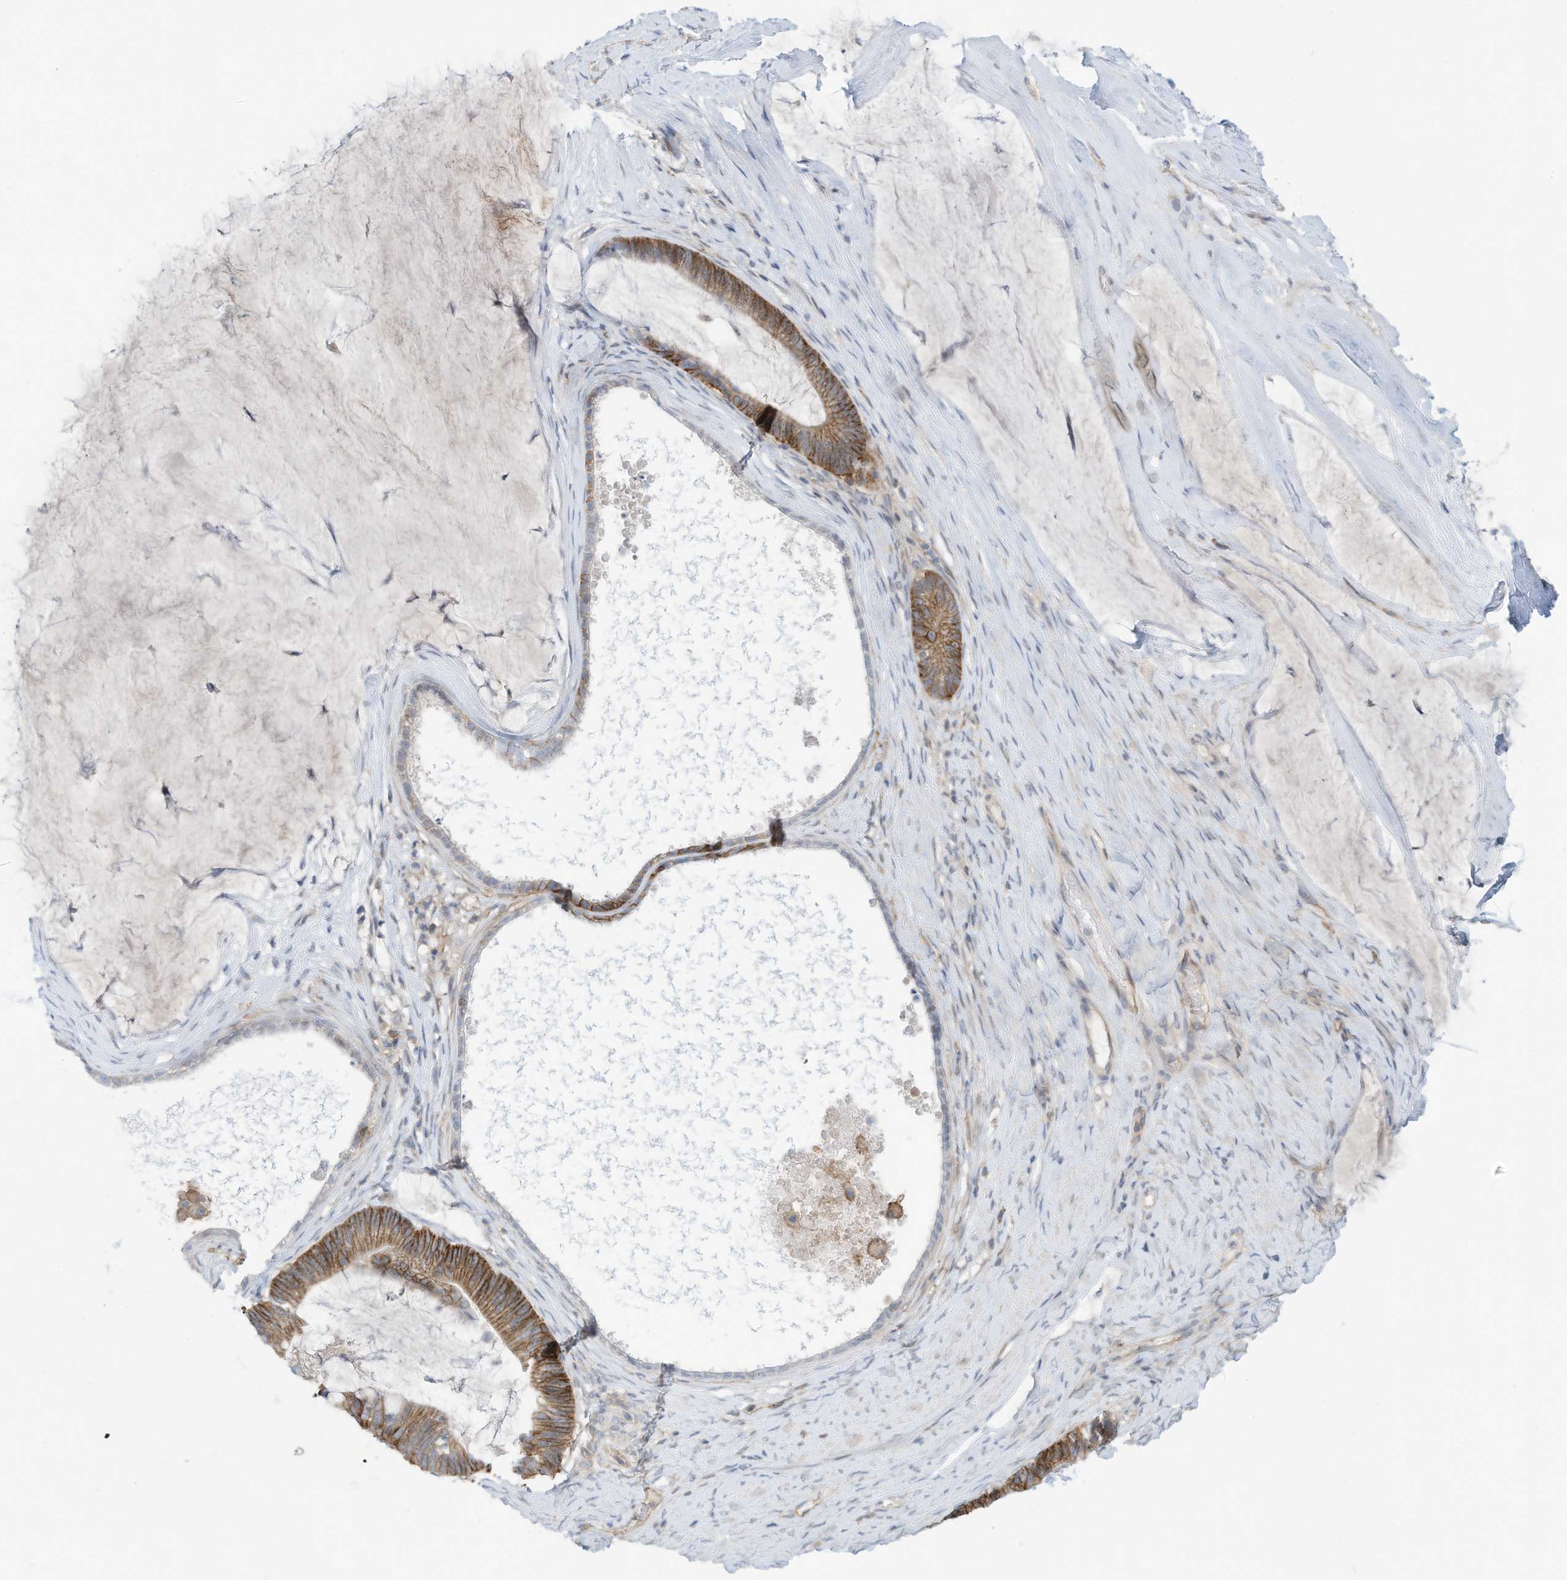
{"staining": {"intensity": "moderate", "quantity": ">75%", "location": "cytoplasmic/membranous"}, "tissue": "ovarian cancer", "cell_type": "Tumor cells", "image_type": "cancer", "snomed": [{"axis": "morphology", "description": "Cystadenocarcinoma, mucinous, NOS"}, {"axis": "topography", "description": "Ovary"}], "caption": "Immunohistochemical staining of human mucinous cystadenocarcinoma (ovarian) demonstrates medium levels of moderate cytoplasmic/membranous protein expression in about >75% of tumor cells. (brown staining indicates protein expression, while blue staining denotes nuclei).", "gene": "SLC1A5", "patient": {"sex": "female", "age": 61}}